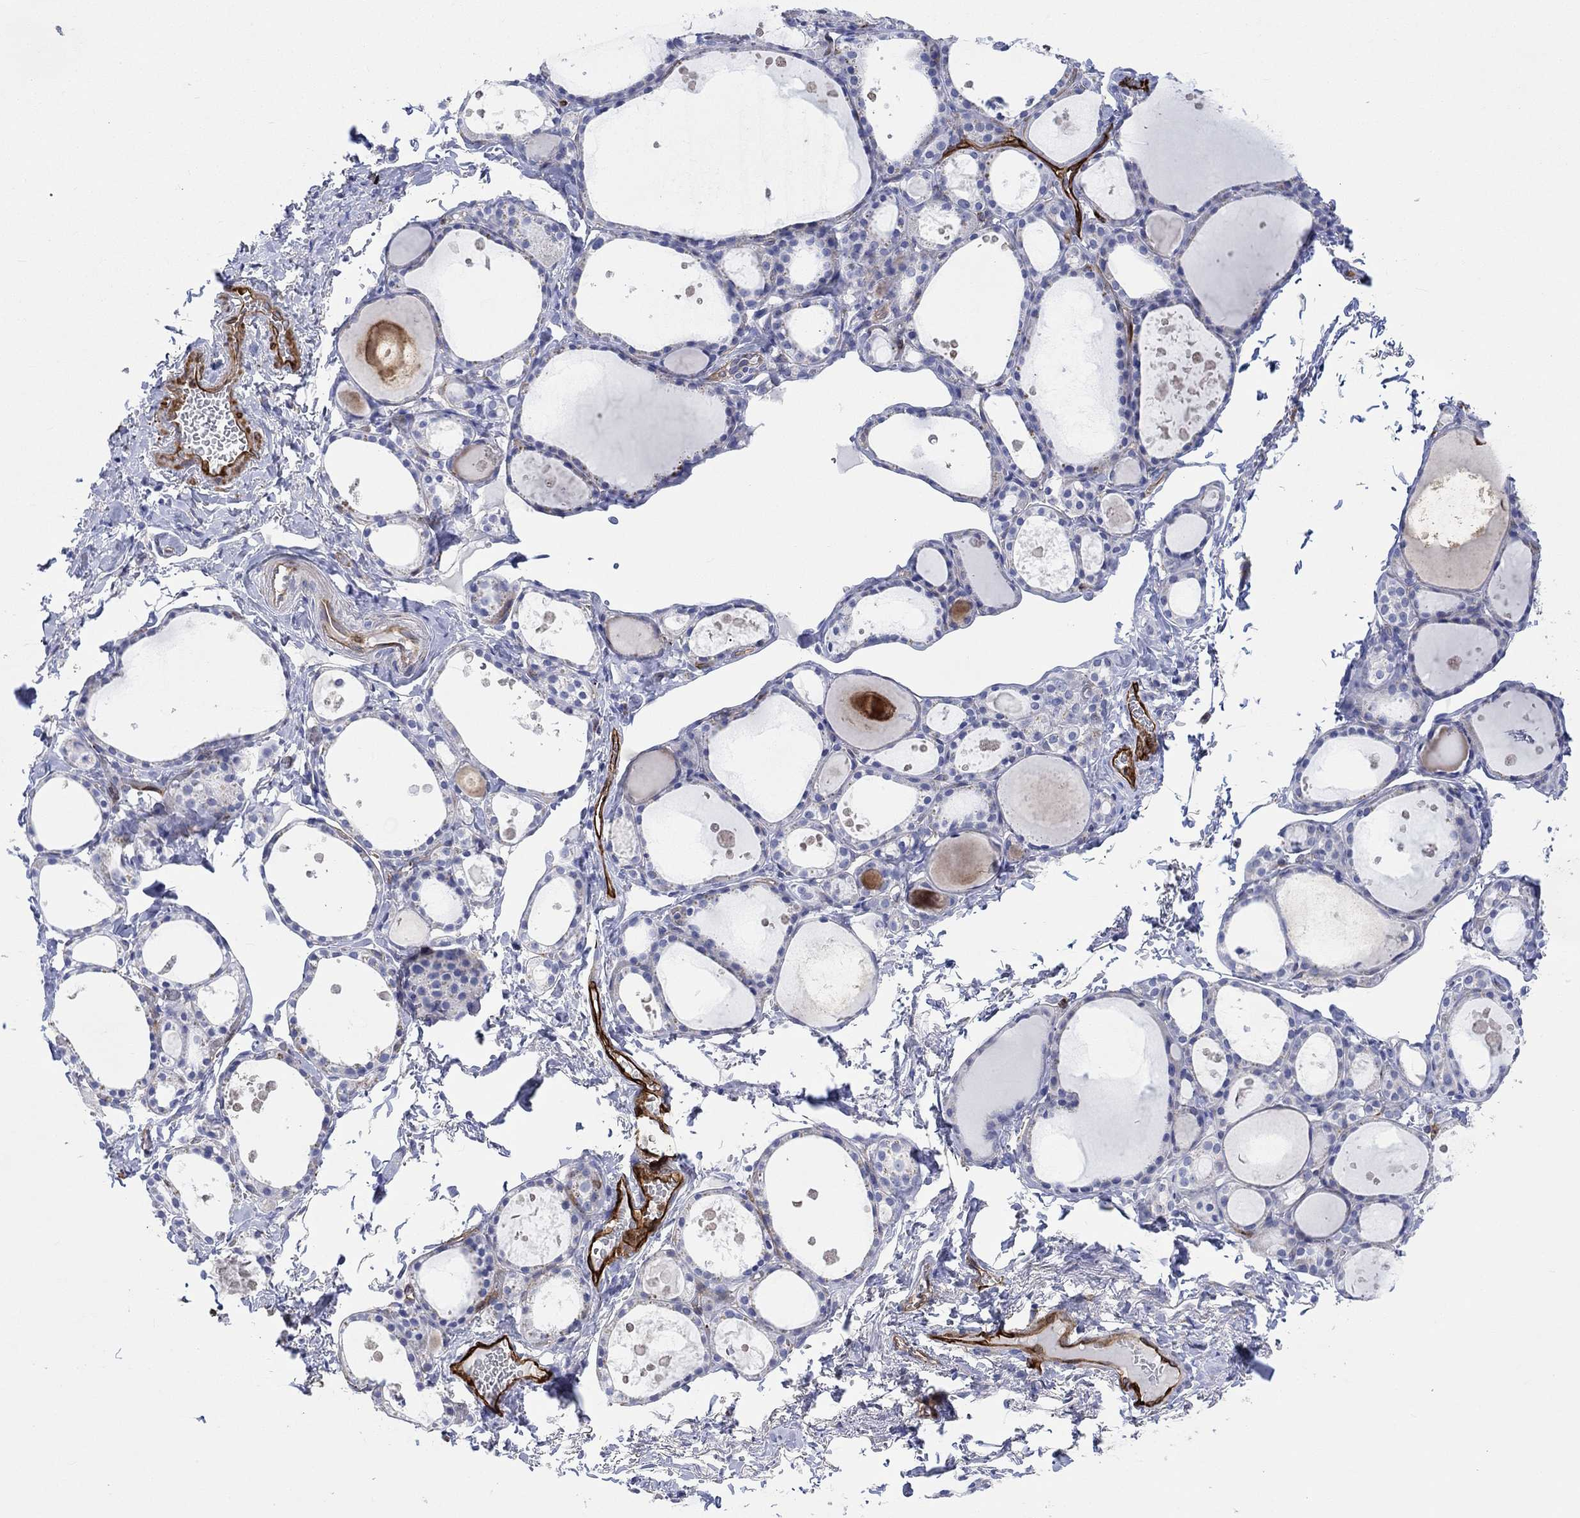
{"staining": {"intensity": "negative", "quantity": "none", "location": "none"}, "tissue": "thyroid gland", "cell_type": "Glandular cells", "image_type": "normal", "snomed": [{"axis": "morphology", "description": "Normal tissue, NOS"}, {"axis": "topography", "description": "Thyroid gland"}], "caption": "High power microscopy histopathology image of an IHC photomicrograph of benign thyroid gland, revealing no significant expression in glandular cells.", "gene": "TGM2", "patient": {"sex": "male", "age": 68}}